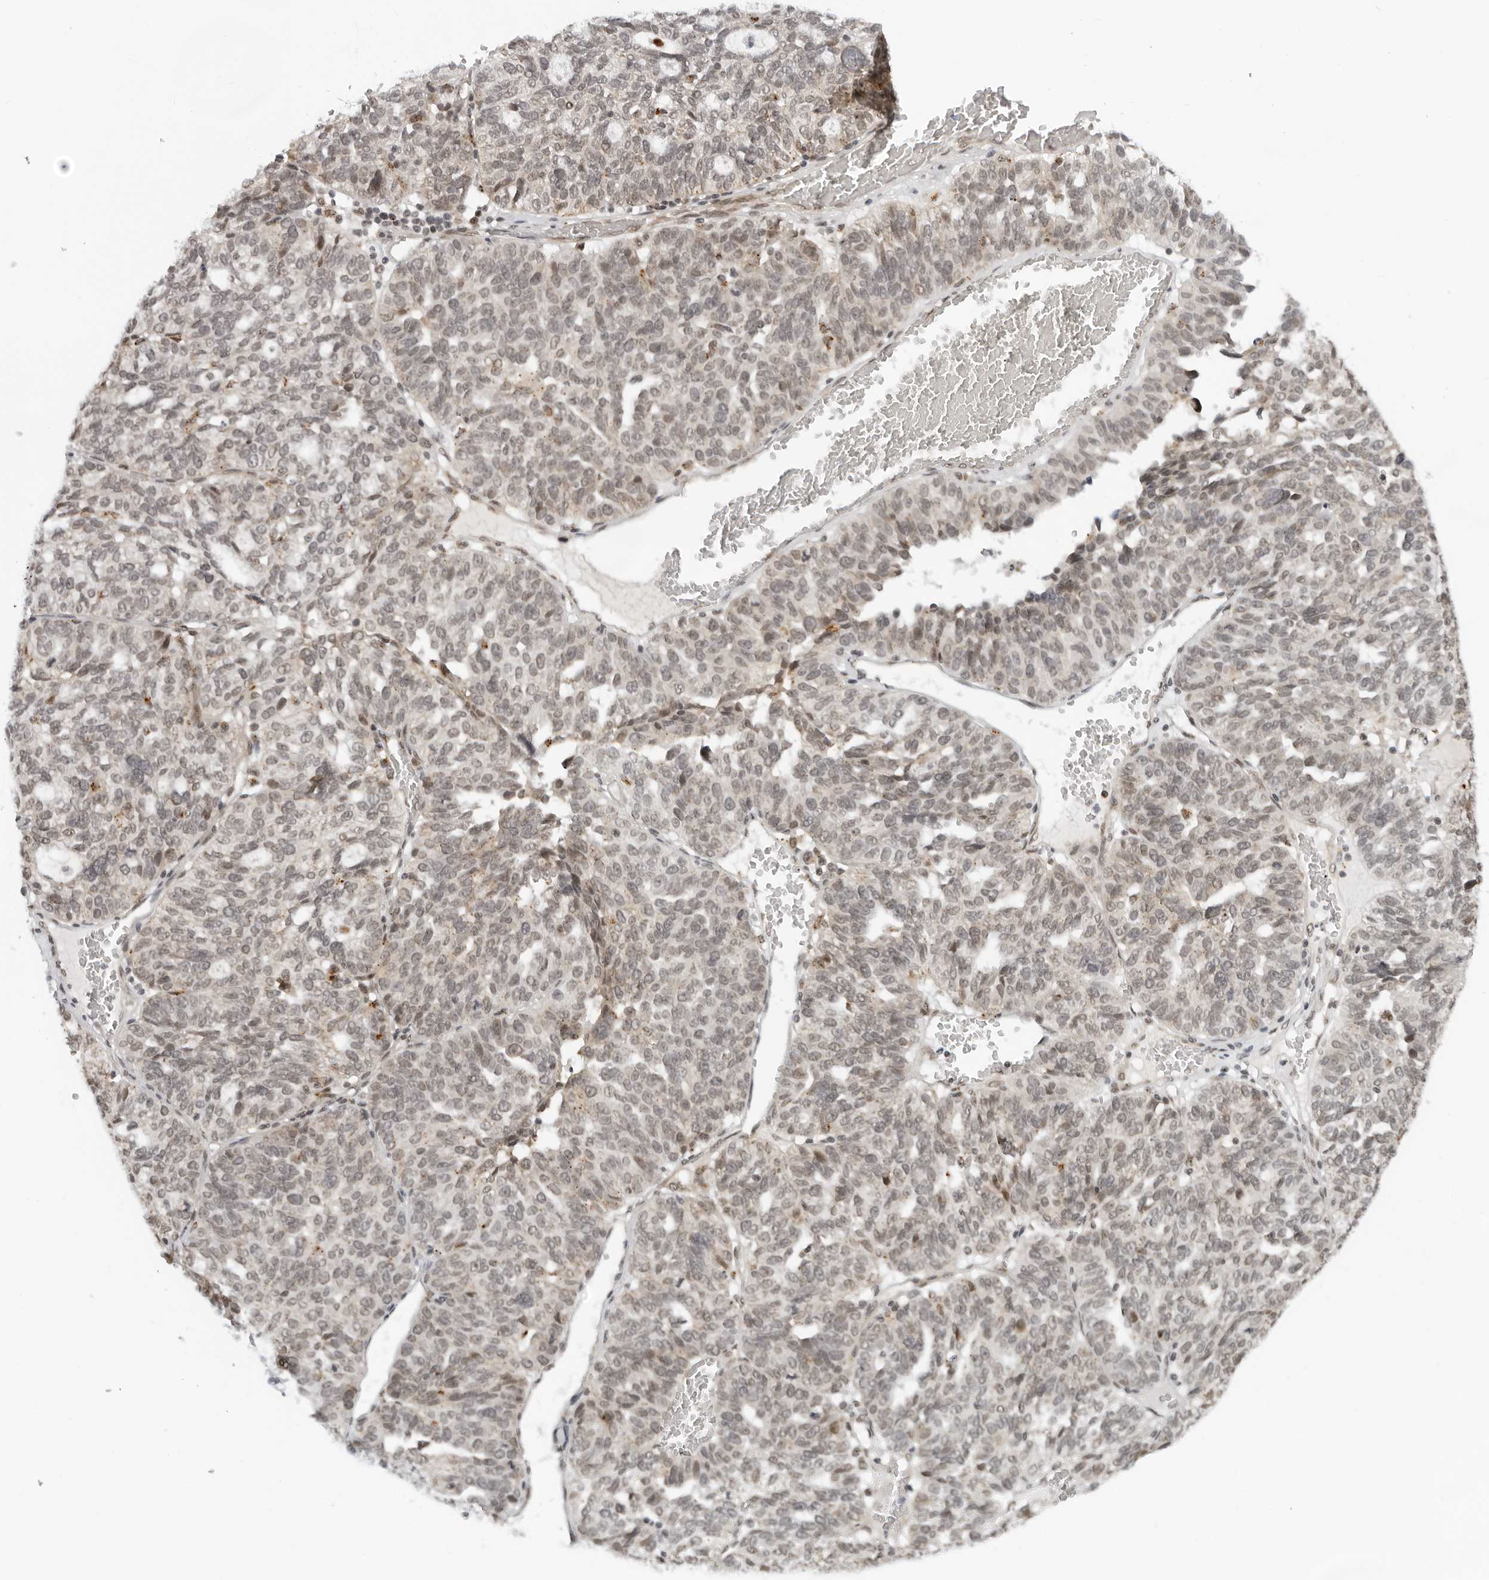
{"staining": {"intensity": "weak", "quantity": ">75%", "location": "nuclear"}, "tissue": "ovarian cancer", "cell_type": "Tumor cells", "image_type": "cancer", "snomed": [{"axis": "morphology", "description": "Cystadenocarcinoma, serous, NOS"}, {"axis": "topography", "description": "Ovary"}], "caption": "Immunohistochemistry (IHC) histopathology image of human ovarian cancer stained for a protein (brown), which reveals low levels of weak nuclear staining in approximately >75% of tumor cells.", "gene": "TOX4", "patient": {"sex": "female", "age": 59}}